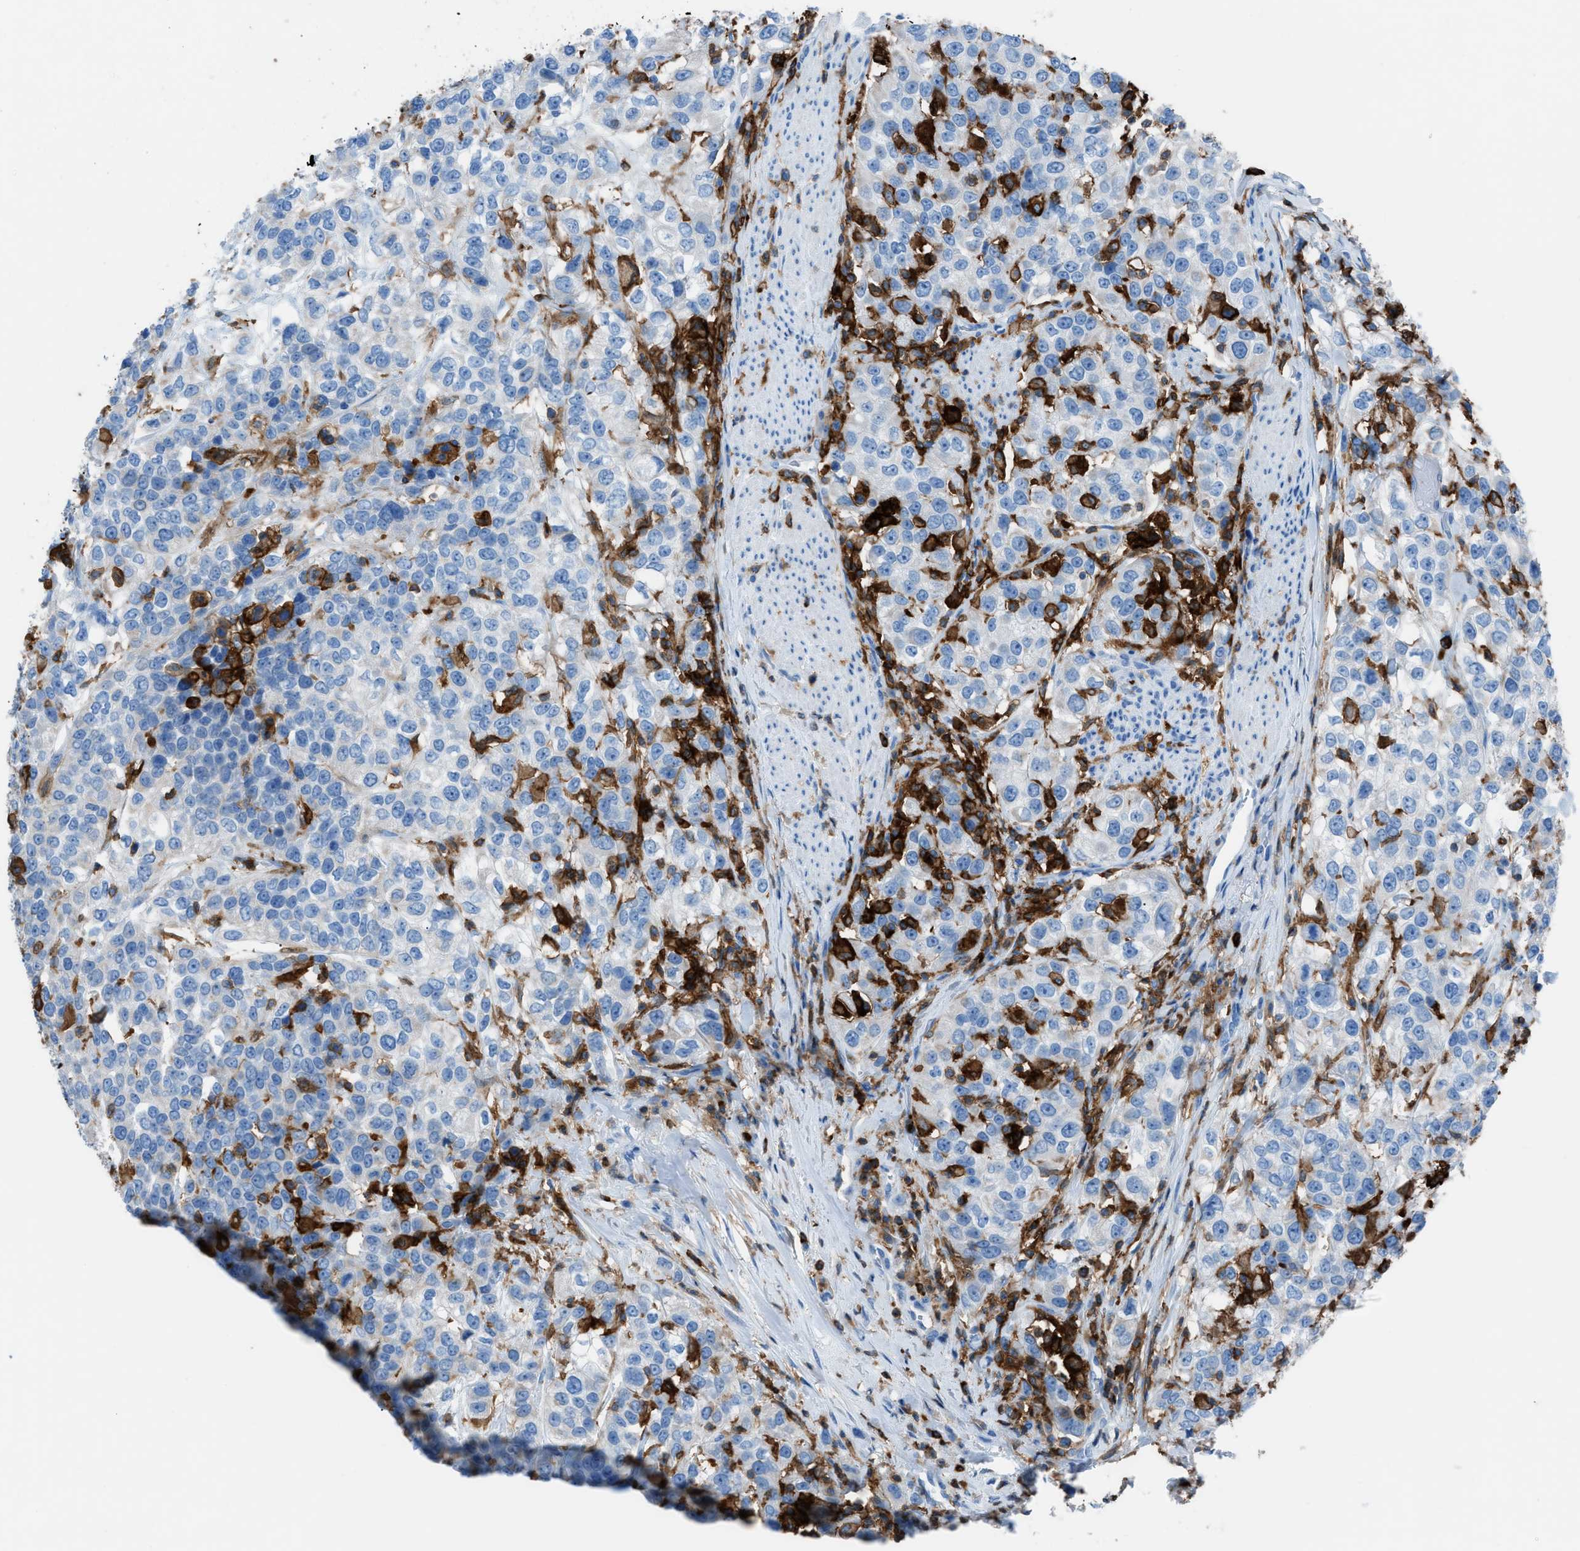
{"staining": {"intensity": "negative", "quantity": "none", "location": "none"}, "tissue": "urothelial cancer", "cell_type": "Tumor cells", "image_type": "cancer", "snomed": [{"axis": "morphology", "description": "Urothelial carcinoma, High grade"}, {"axis": "topography", "description": "Urinary bladder"}], "caption": "This photomicrograph is of high-grade urothelial carcinoma stained with immunohistochemistry (IHC) to label a protein in brown with the nuclei are counter-stained blue. There is no staining in tumor cells.", "gene": "ITGB2", "patient": {"sex": "female", "age": 80}}